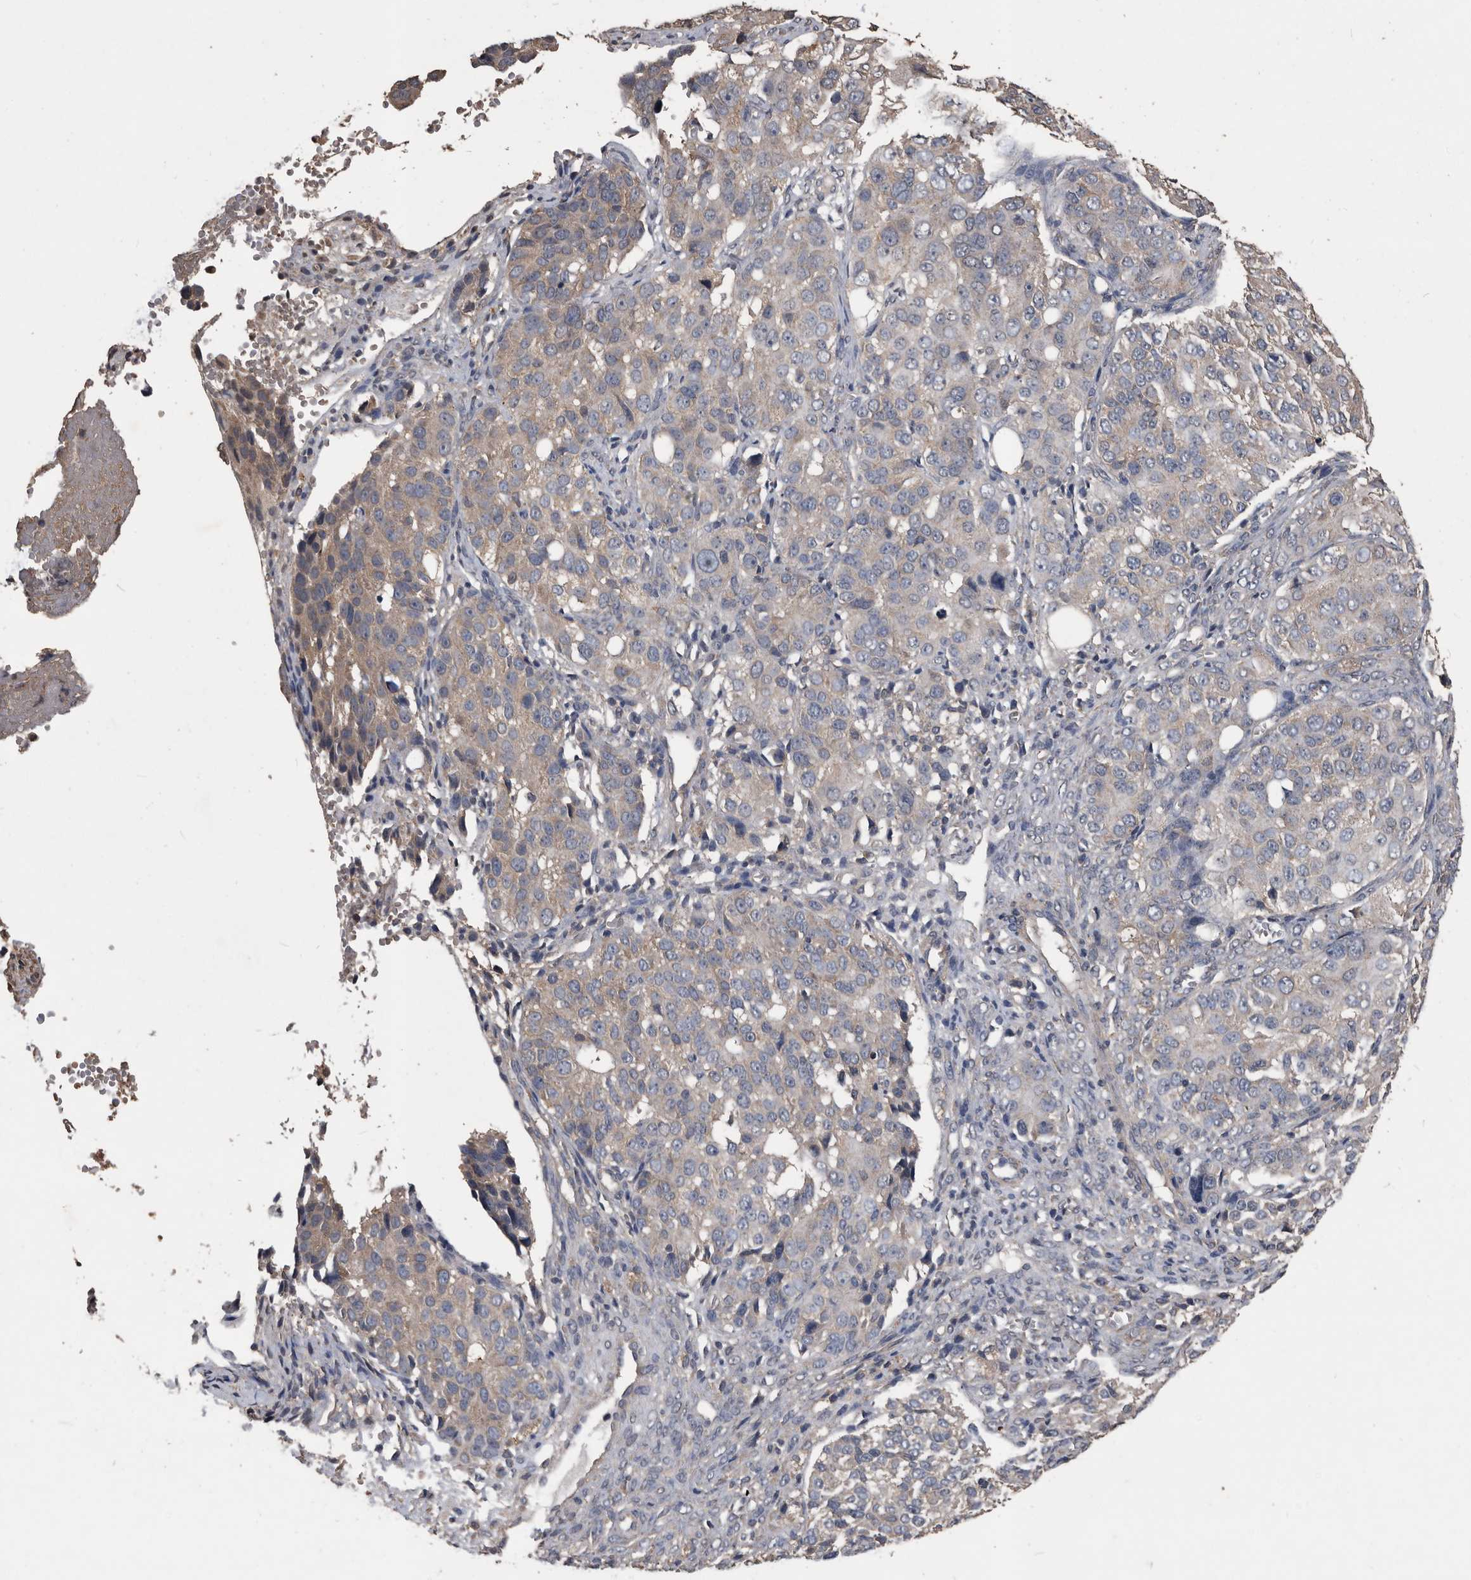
{"staining": {"intensity": "weak", "quantity": "<25%", "location": "cytoplasmic/membranous"}, "tissue": "ovarian cancer", "cell_type": "Tumor cells", "image_type": "cancer", "snomed": [{"axis": "morphology", "description": "Carcinoma, endometroid"}, {"axis": "topography", "description": "Ovary"}], "caption": "IHC photomicrograph of human ovarian endometroid carcinoma stained for a protein (brown), which demonstrates no expression in tumor cells.", "gene": "NRBP1", "patient": {"sex": "female", "age": 51}}